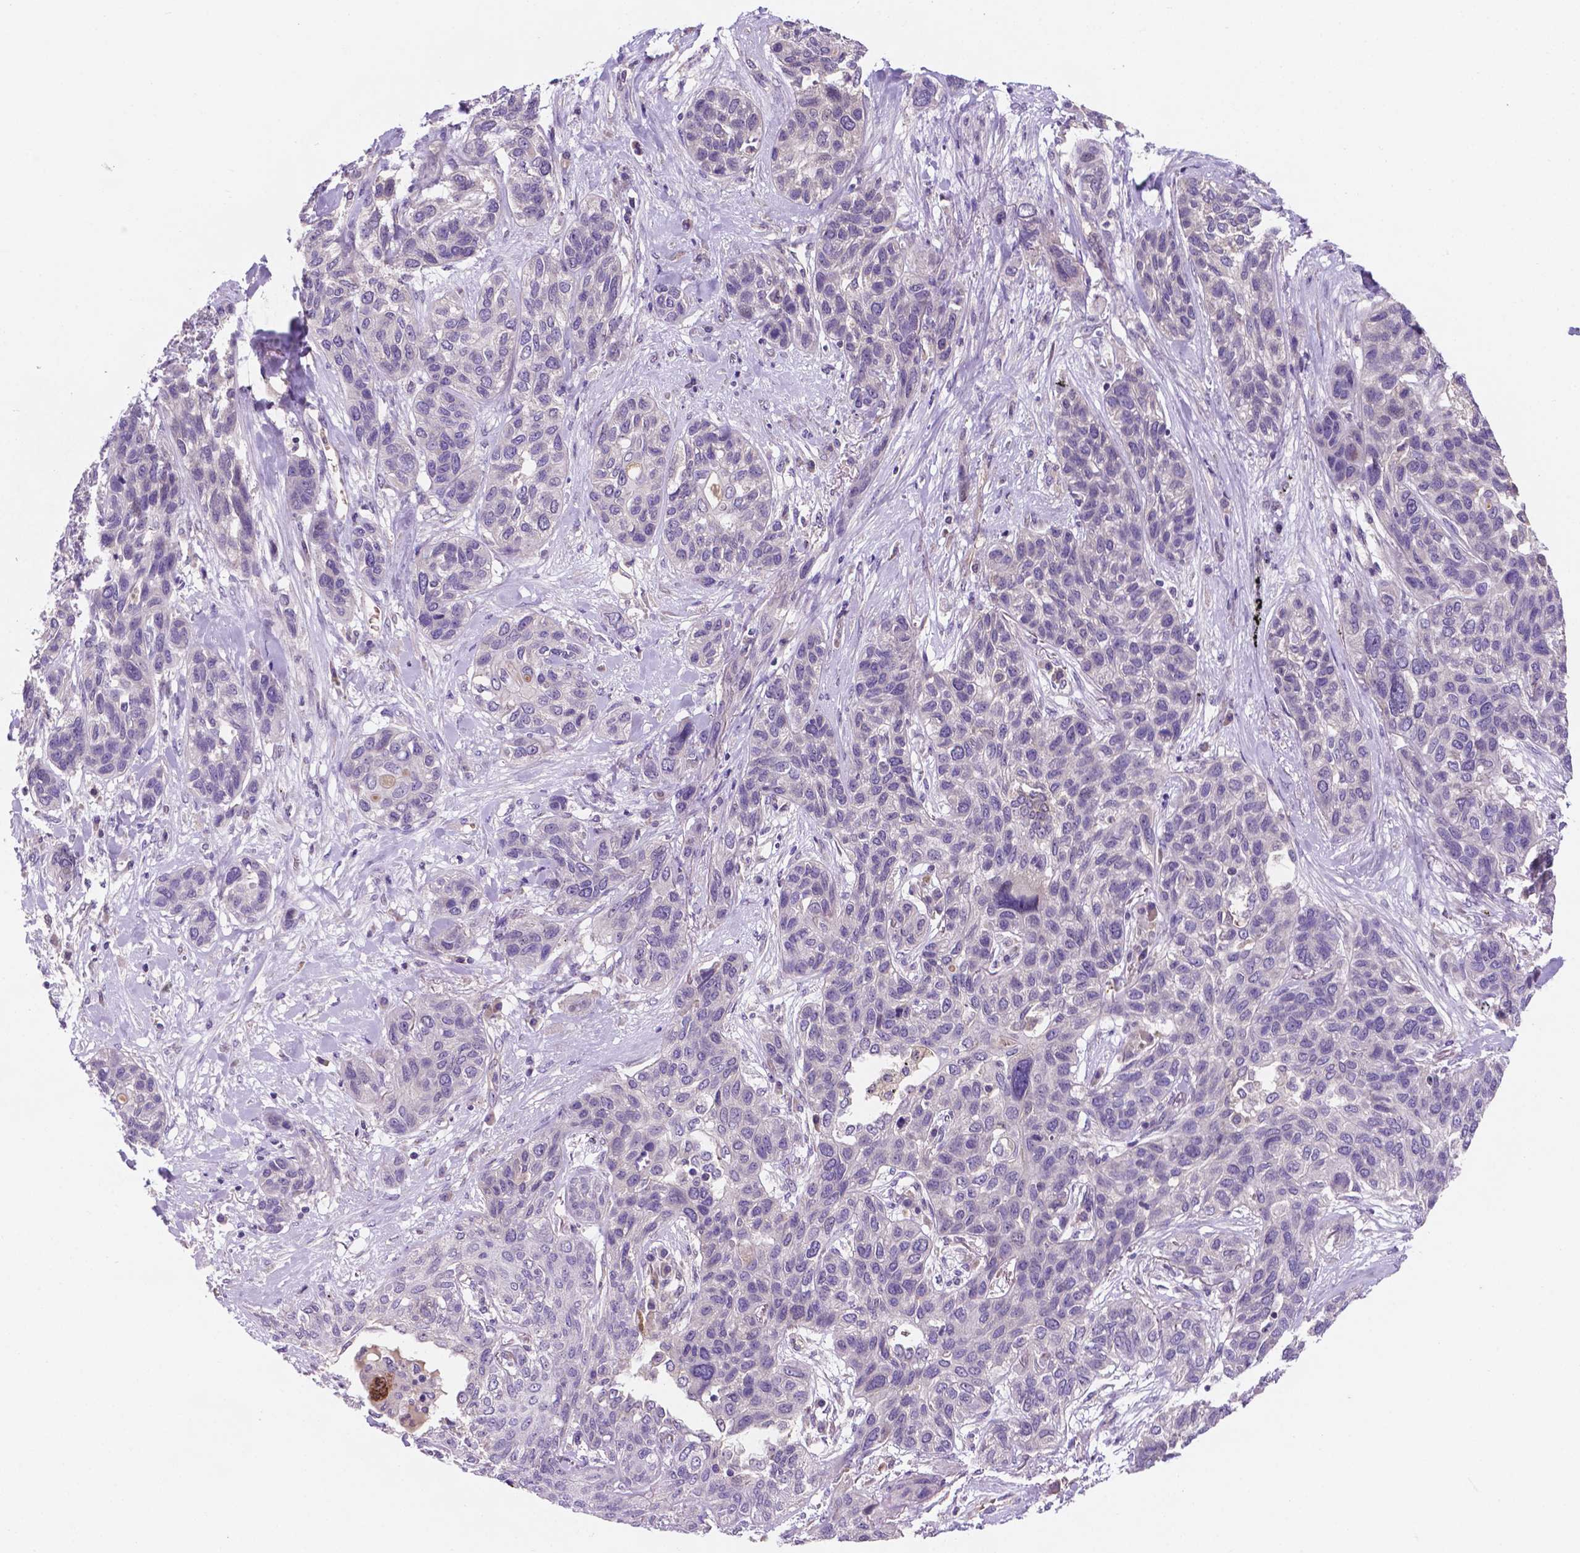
{"staining": {"intensity": "negative", "quantity": "none", "location": "none"}, "tissue": "lung cancer", "cell_type": "Tumor cells", "image_type": "cancer", "snomed": [{"axis": "morphology", "description": "Squamous cell carcinoma, NOS"}, {"axis": "topography", "description": "Lung"}], "caption": "Tumor cells show no significant protein expression in lung cancer (squamous cell carcinoma). (DAB (3,3'-diaminobenzidine) immunohistochemistry visualized using brightfield microscopy, high magnification).", "gene": "TM4SF20", "patient": {"sex": "female", "age": 70}}